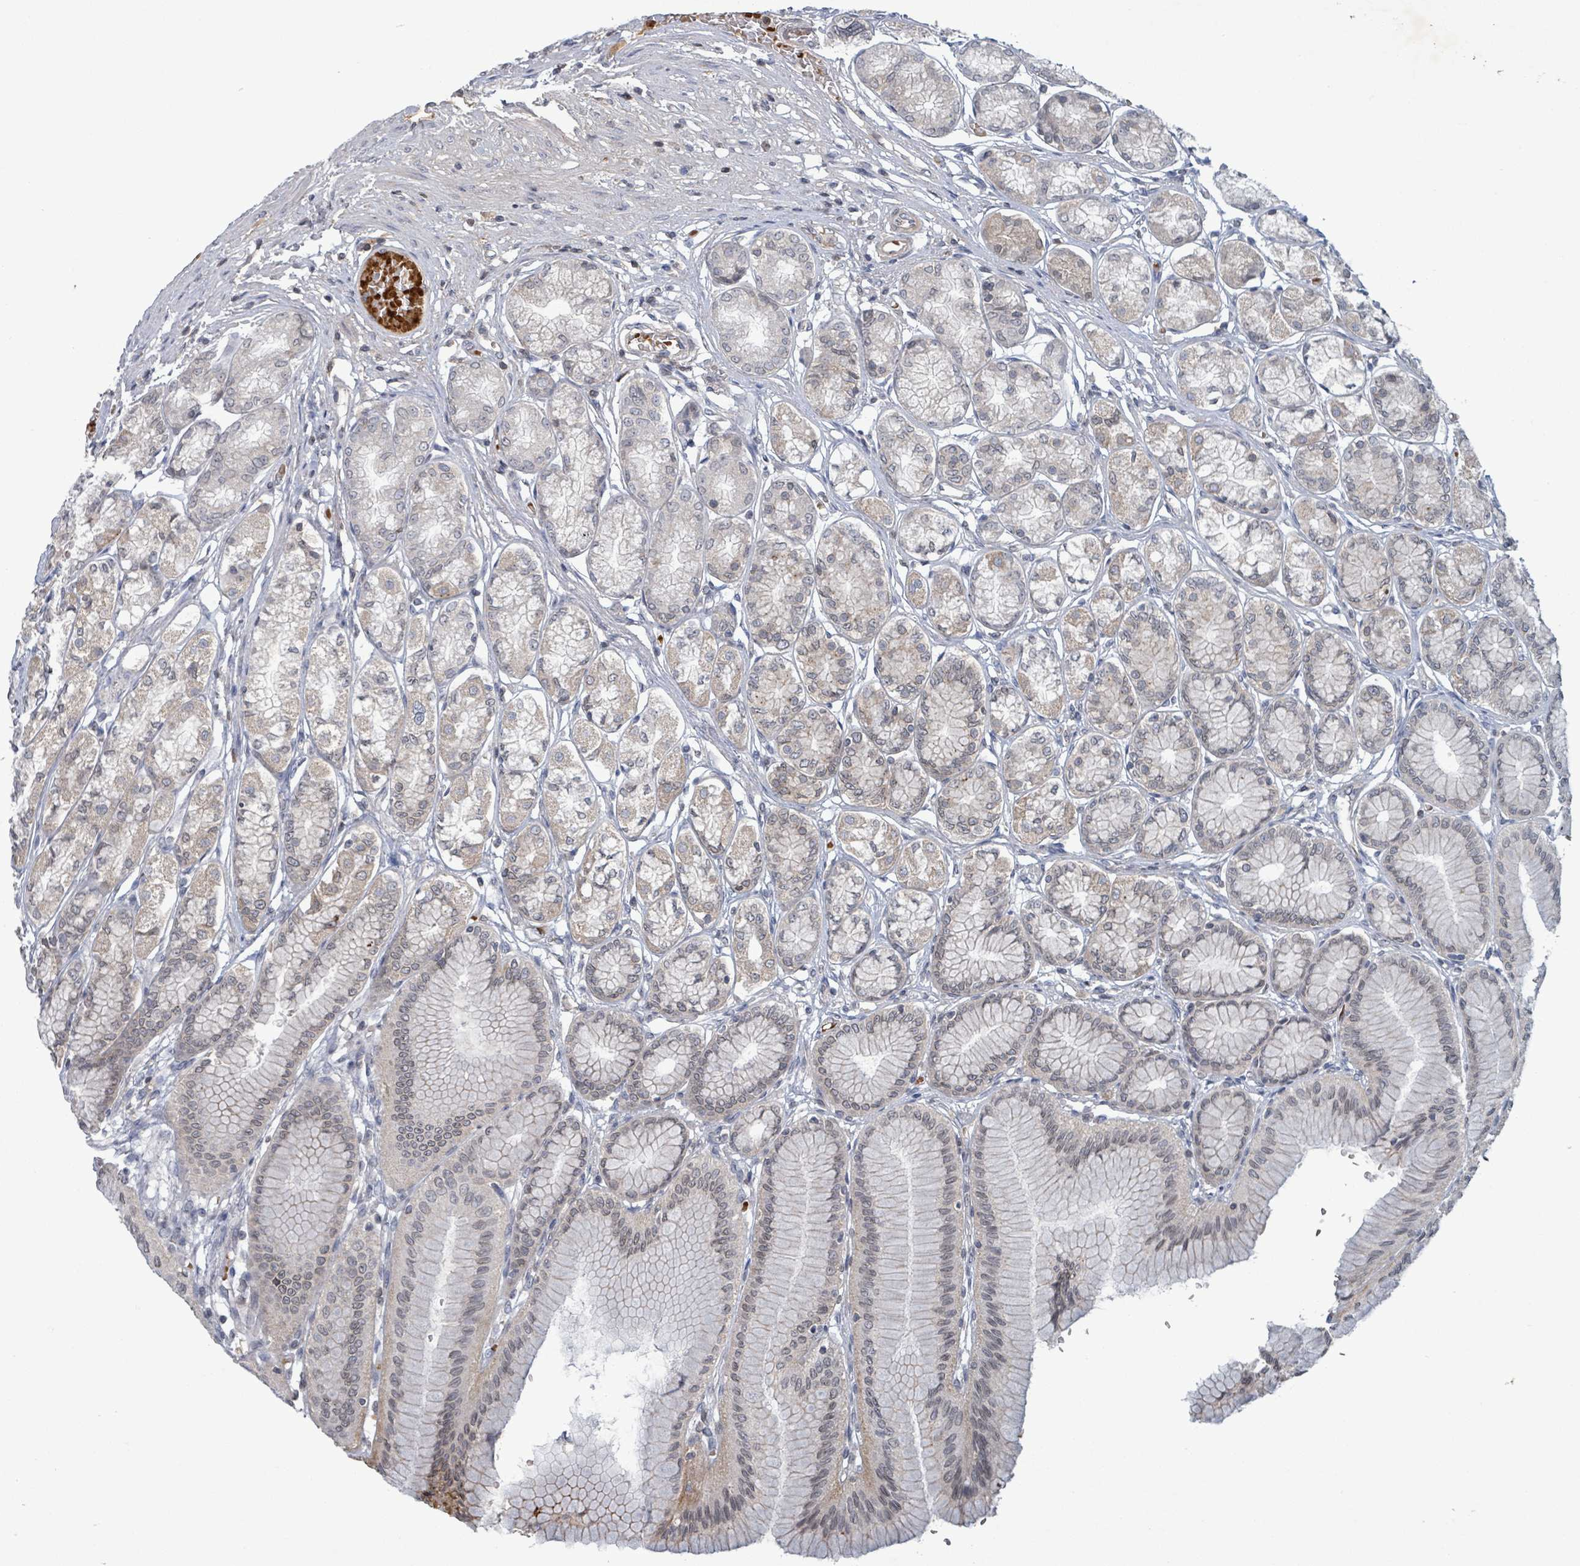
{"staining": {"intensity": "weak", "quantity": "<25%", "location": "cytoplasmic/membranous"}, "tissue": "stomach", "cell_type": "Glandular cells", "image_type": "normal", "snomed": [{"axis": "morphology", "description": "Normal tissue, NOS"}, {"axis": "morphology", "description": "Adenocarcinoma, NOS"}, {"axis": "morphology", "description": "Adenocarcinoma, High grade"}, {"axis": "topography", "description": "Stomach, upper"}, {"axis": "topography", "description": "Stomach"}], "caption": "IHC of normal stomach displays no positivity in glandular cells.", "gene": "GRM8", "patient": {"sex": "female", "age": 65}}